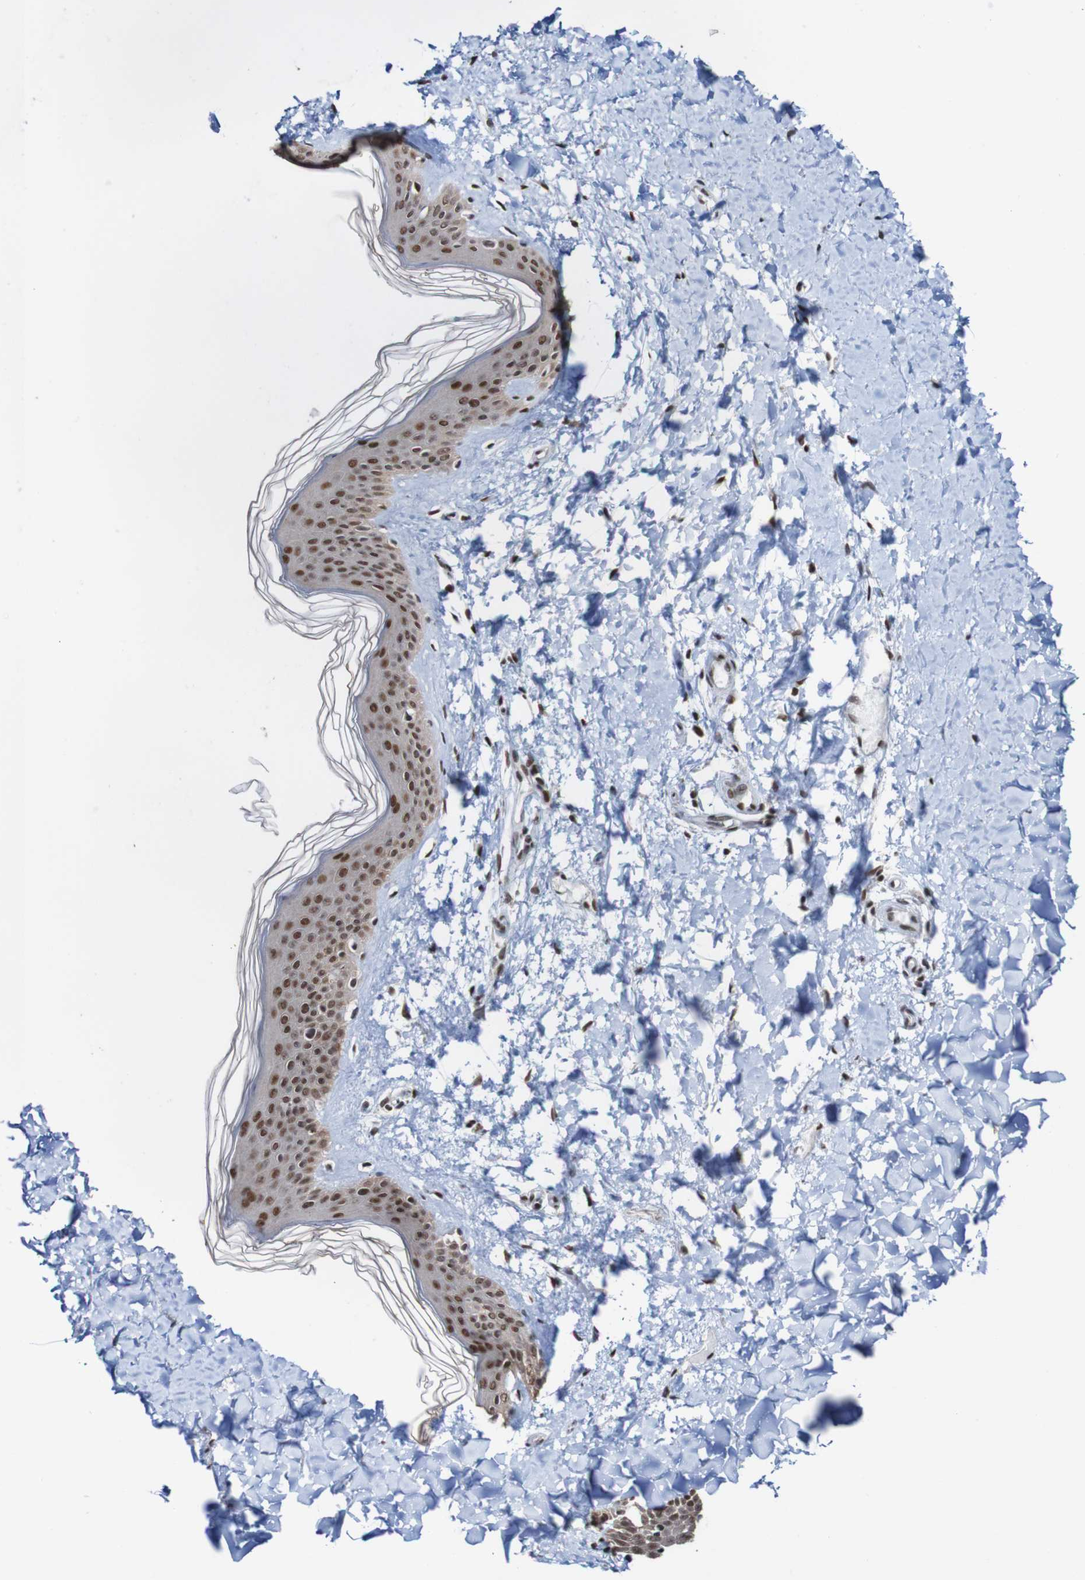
{"staining": {"intensity": "moderate", "quantity": ">75%", "location": "nuclear"}, "tissue": "skin", "cell_type": "Fibroblasts", "image_type": "normal", "snomed": [{"axis": "morphology", "description": "Normal tissue, NOS"}, {"axis": "topography", "description": "Skin"}], "caption": "Immunohistochemistry image of normal skin: skin stained using immunohistochemistry (IHC) shows medium levels of moderate protein expression localized specifically in the nuclear of fibroblasts, appearing as a nuclear brown color.", "gene": "CDC5L", "patient": {"sex": "female", "age": 41}}